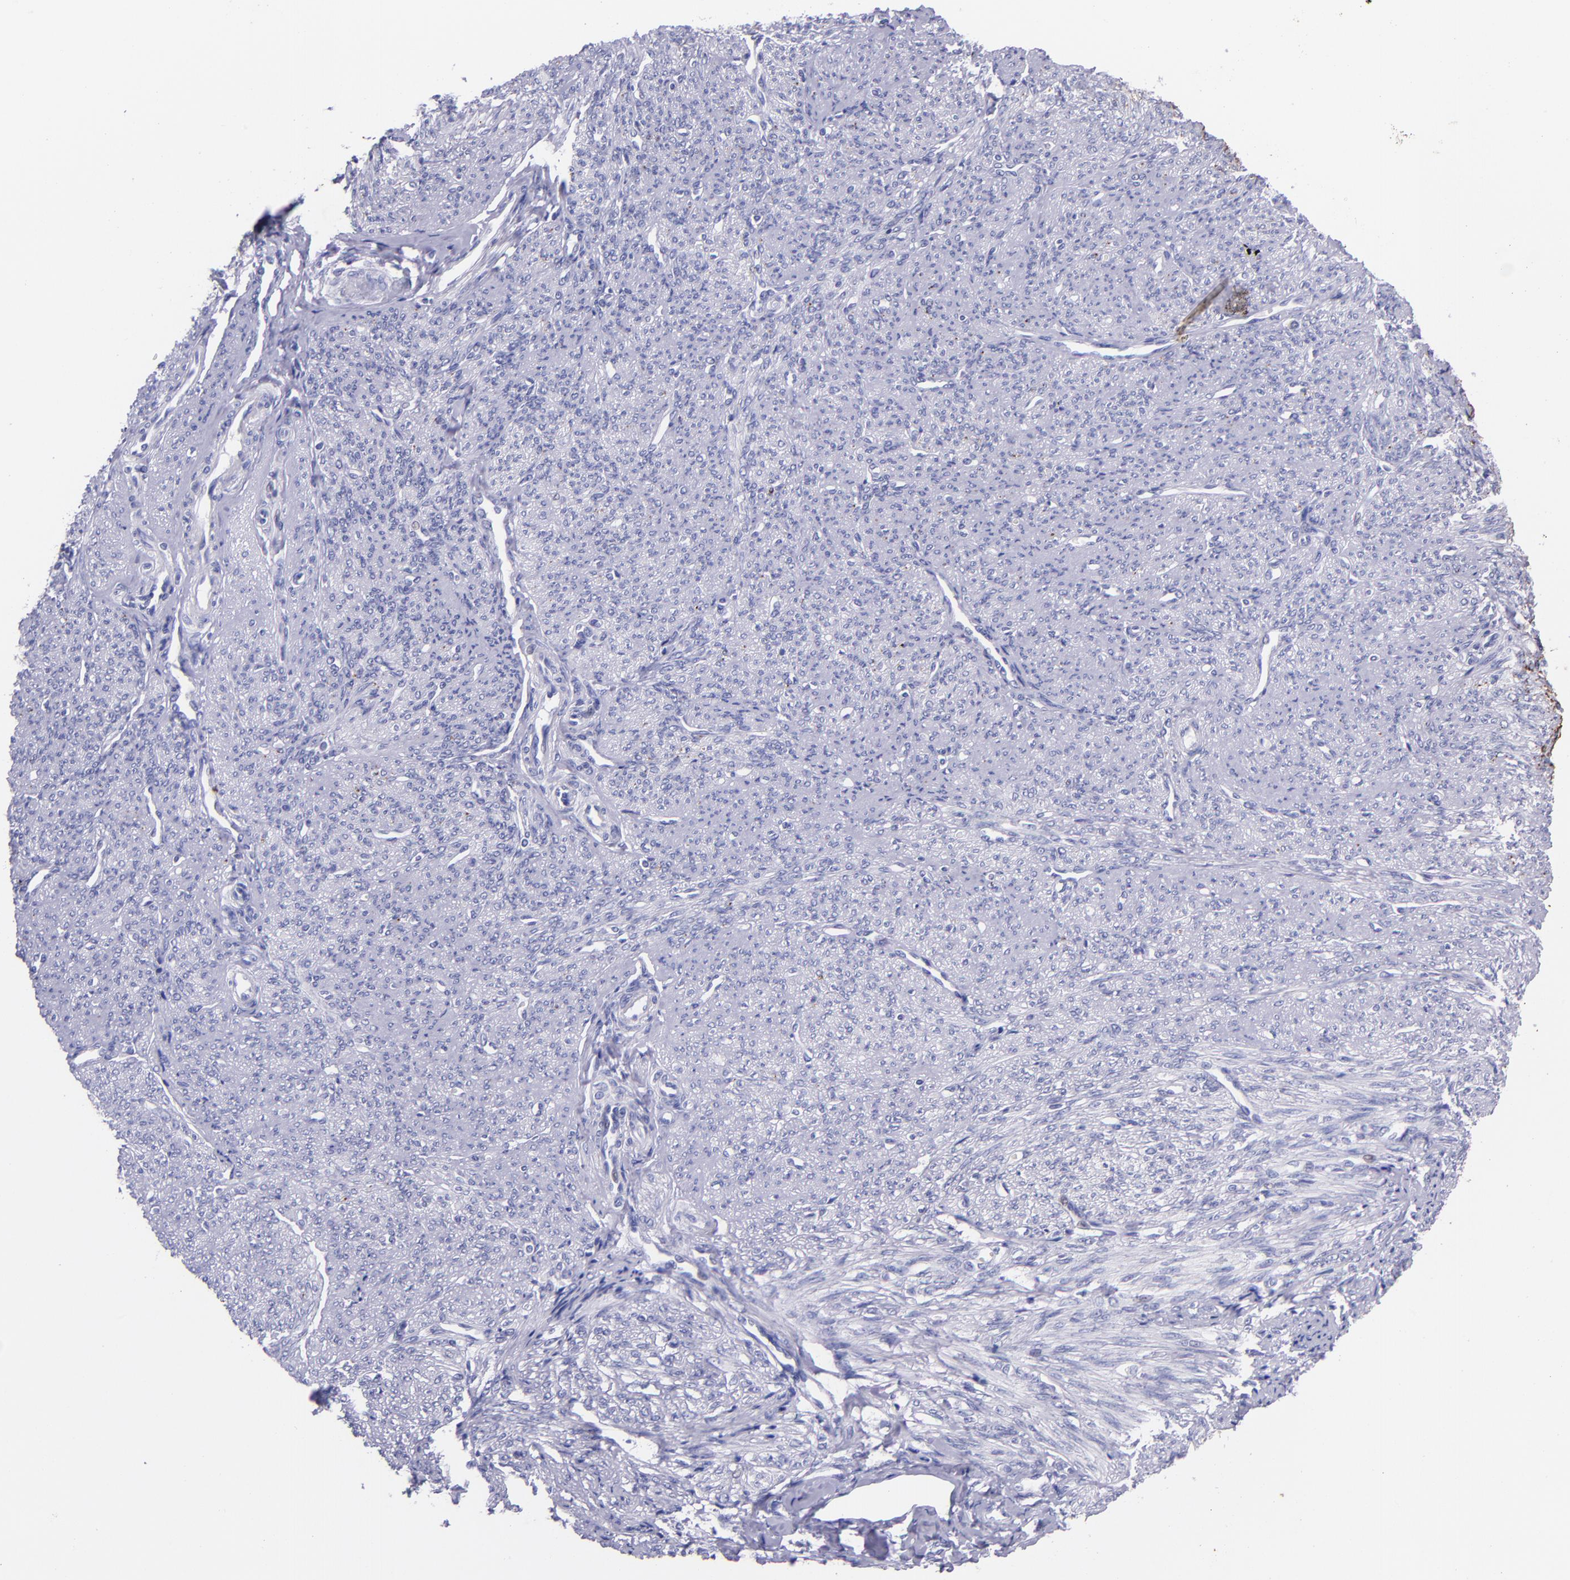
{"staining": {"intensity": "negative", "quantity": "none", "location": "none"}, "tissue": "smooth muscle", "cell_type": "Smooth muscle cells", "image_type": "normal", "snomed": [{"axis": "morphology", "description": "Normal tissue, NOS"}, {"axis": "topography", "description": "Cervix"}, {"axis": "topography", "description": "Endometrium"}], "caption": "The immunohistochemistry micrograph has no significant expression in smooth muscle cells of smooth muscle.", "gene": "KRT4", "patient": {"sex": "female", "age": 65}}